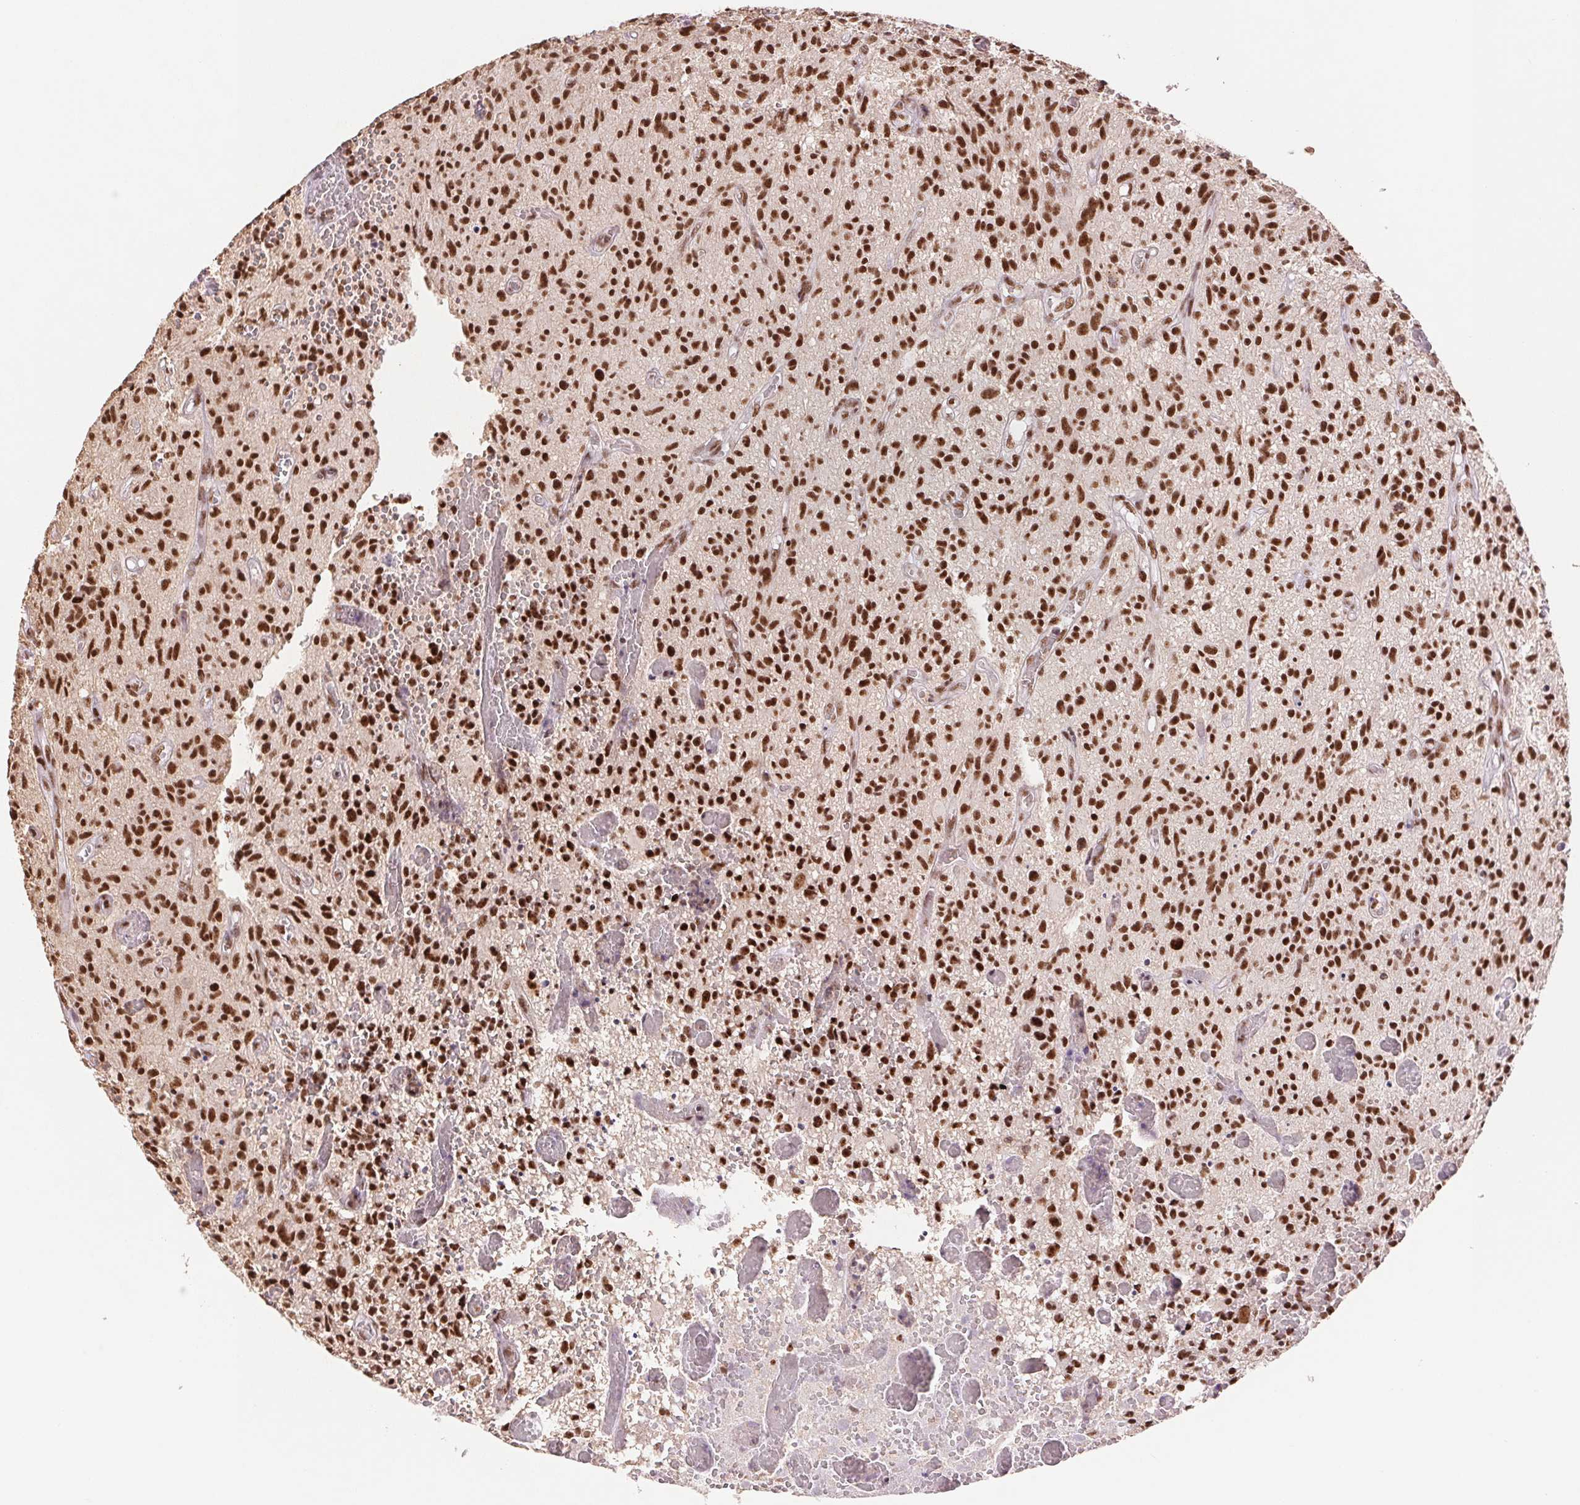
{"staining": {"intensity": "strong", "quantity": ">75%", "location": "nuclear"}, "tissue": "glioma", "cell_type": "Tumor cells", "image_type": "cancer", "snomed": [{"axis": "morphology", "description": "Glioma, malignant, High grade"}, {"axis": "topography", "description": "Brain"}], "caption": "High-magnification brightfield microscopy of malignant glioma (high-grade) stained with DAB (3,3'-diaminobenzidine) (brown) and counterstained with hematoxylin (blue). tumor cells exhibit strong nuclear positivity is appreciated in approximately>75% of cells. Nuclei are stained in blue.", "gene": "SREK1", "patient": {"sex": "male", "age": 75}}